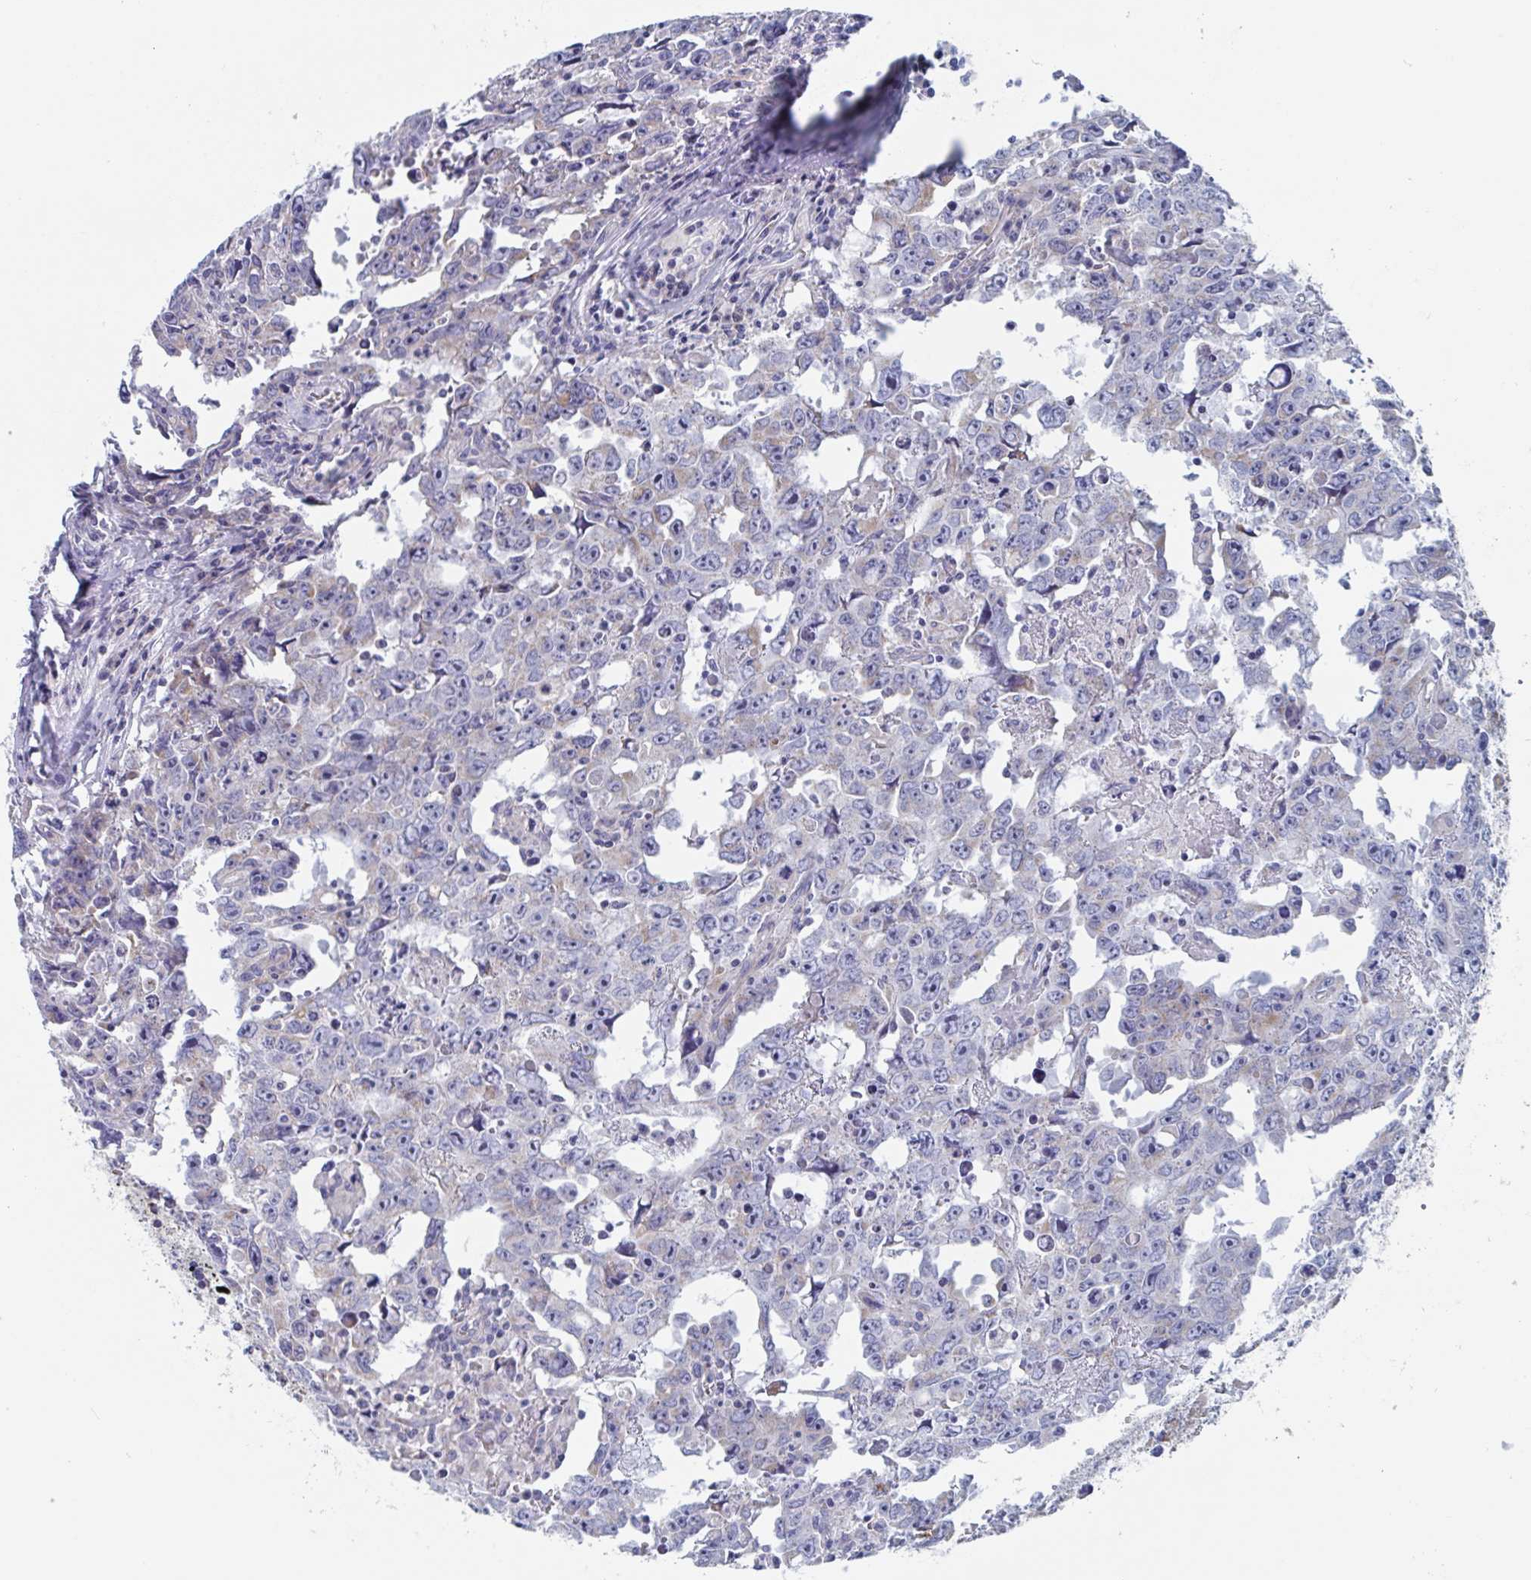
{"staining": {"intensity": "weak", "quantity": "<25%", "location": "cytoplasmic/membranous"}, "tissue": "testis cancer", "cell_type": "Tumor cells", "image_type": "cancer", "snomed": [{"axis": "morphology", "description": "Carcinoma, Embryonal, NOS"}, {"axis": "topography", "description": "Testis"}], "caption": "Histopathology image shows no significant protein expression in tumor cells of testis embryonal carcinoma.", "gene": "MRPL53", "patient": {"sex": "male", "age": 22}}